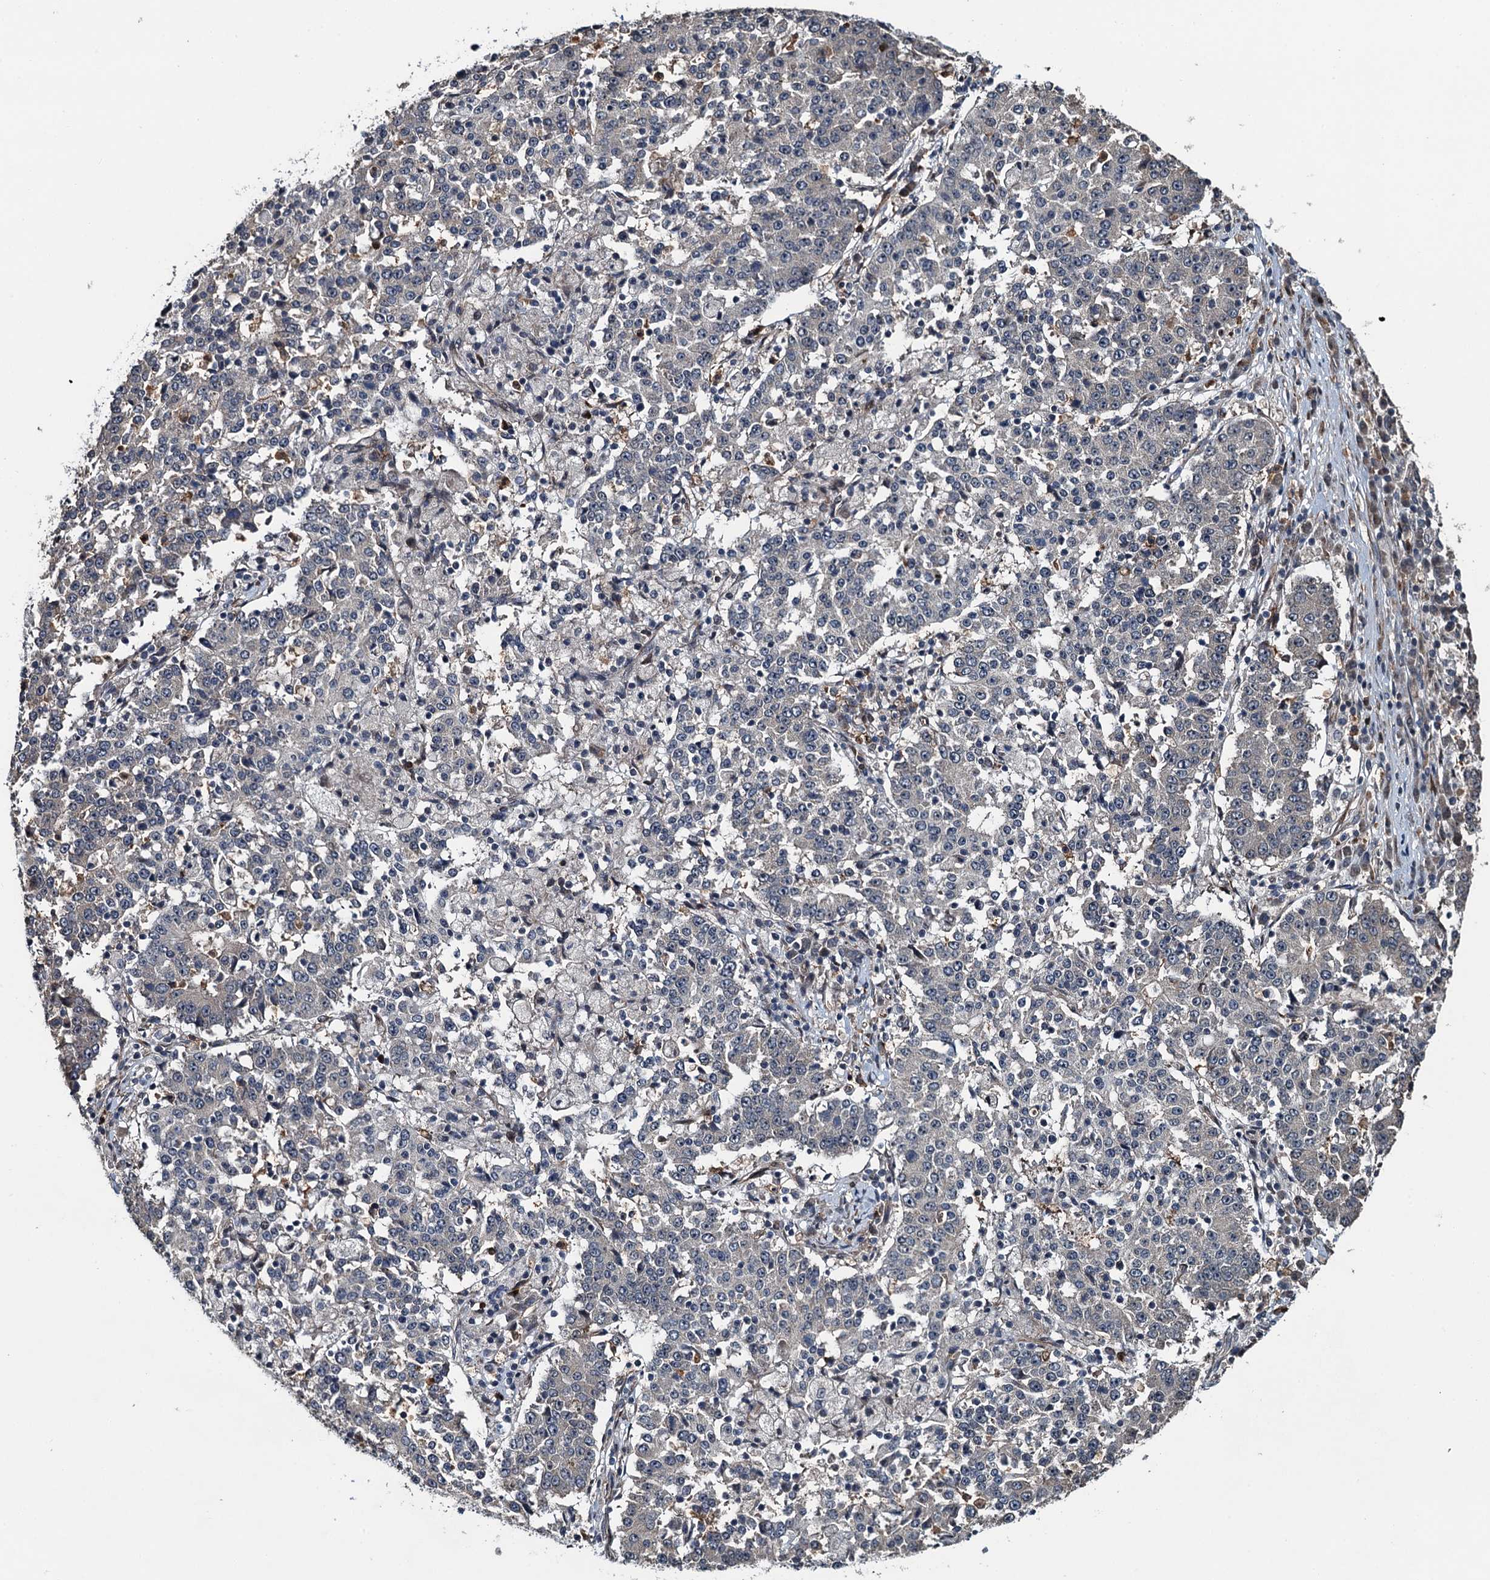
{"staining": {"intensity": "negative", "quantity": "none", "location": "none"}, "tissue": "stomach cancer", "cell_type": "Tumor cells", "image_type": "cancer", "snomed": [{"axis": "morphology", "description": "Adenocarcinoma, NOS"}, {"axis": "topography", "description": "Stomach"}], "caption": "IHC histopathology image of stomach cancer (adenocarcinoma) stained for a protein (brown), which demonstrates no positivity in tumor cells.", "gene": "WHAMM", "patient": {"sex": "male", "age": 59}}